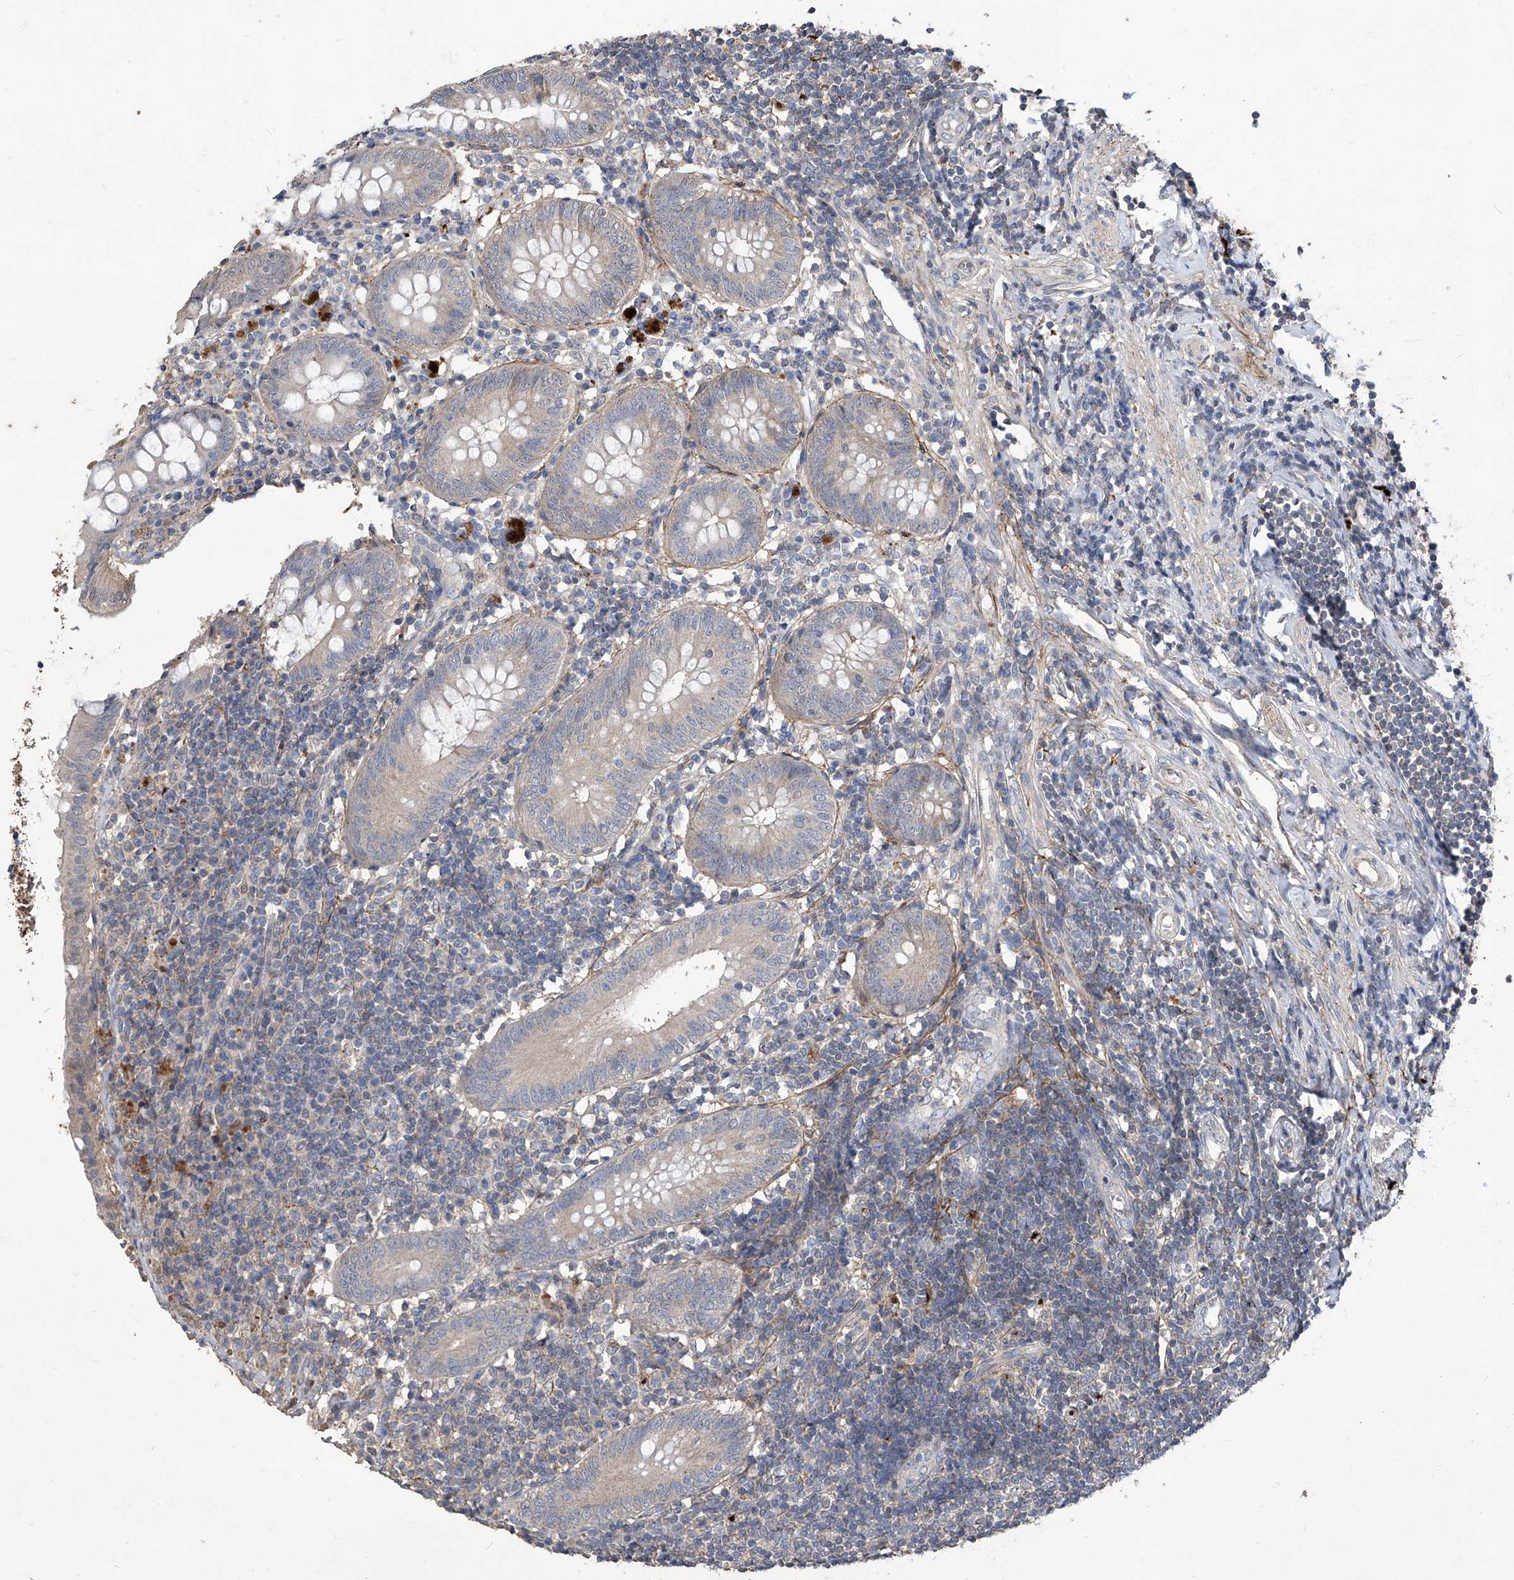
{"staining": {"intensity": "negative", "quantity": "none", "location": "none"}, "tissue": "appendix", "cell_type": "Glandular cells", "image_type": "normal", "snomed": [{"axis": "morphology", "description": "Normal tissue, NOS"}, {"axis": "topography", "description": "Appendix"}], "caption": "This is an immunohistochemistry (IHC) histopathology image of unremarkable appendix. There is no expression in glandular cells.", "gene": "TXNIP", "patient": {"sex": "female", "age": 54}}